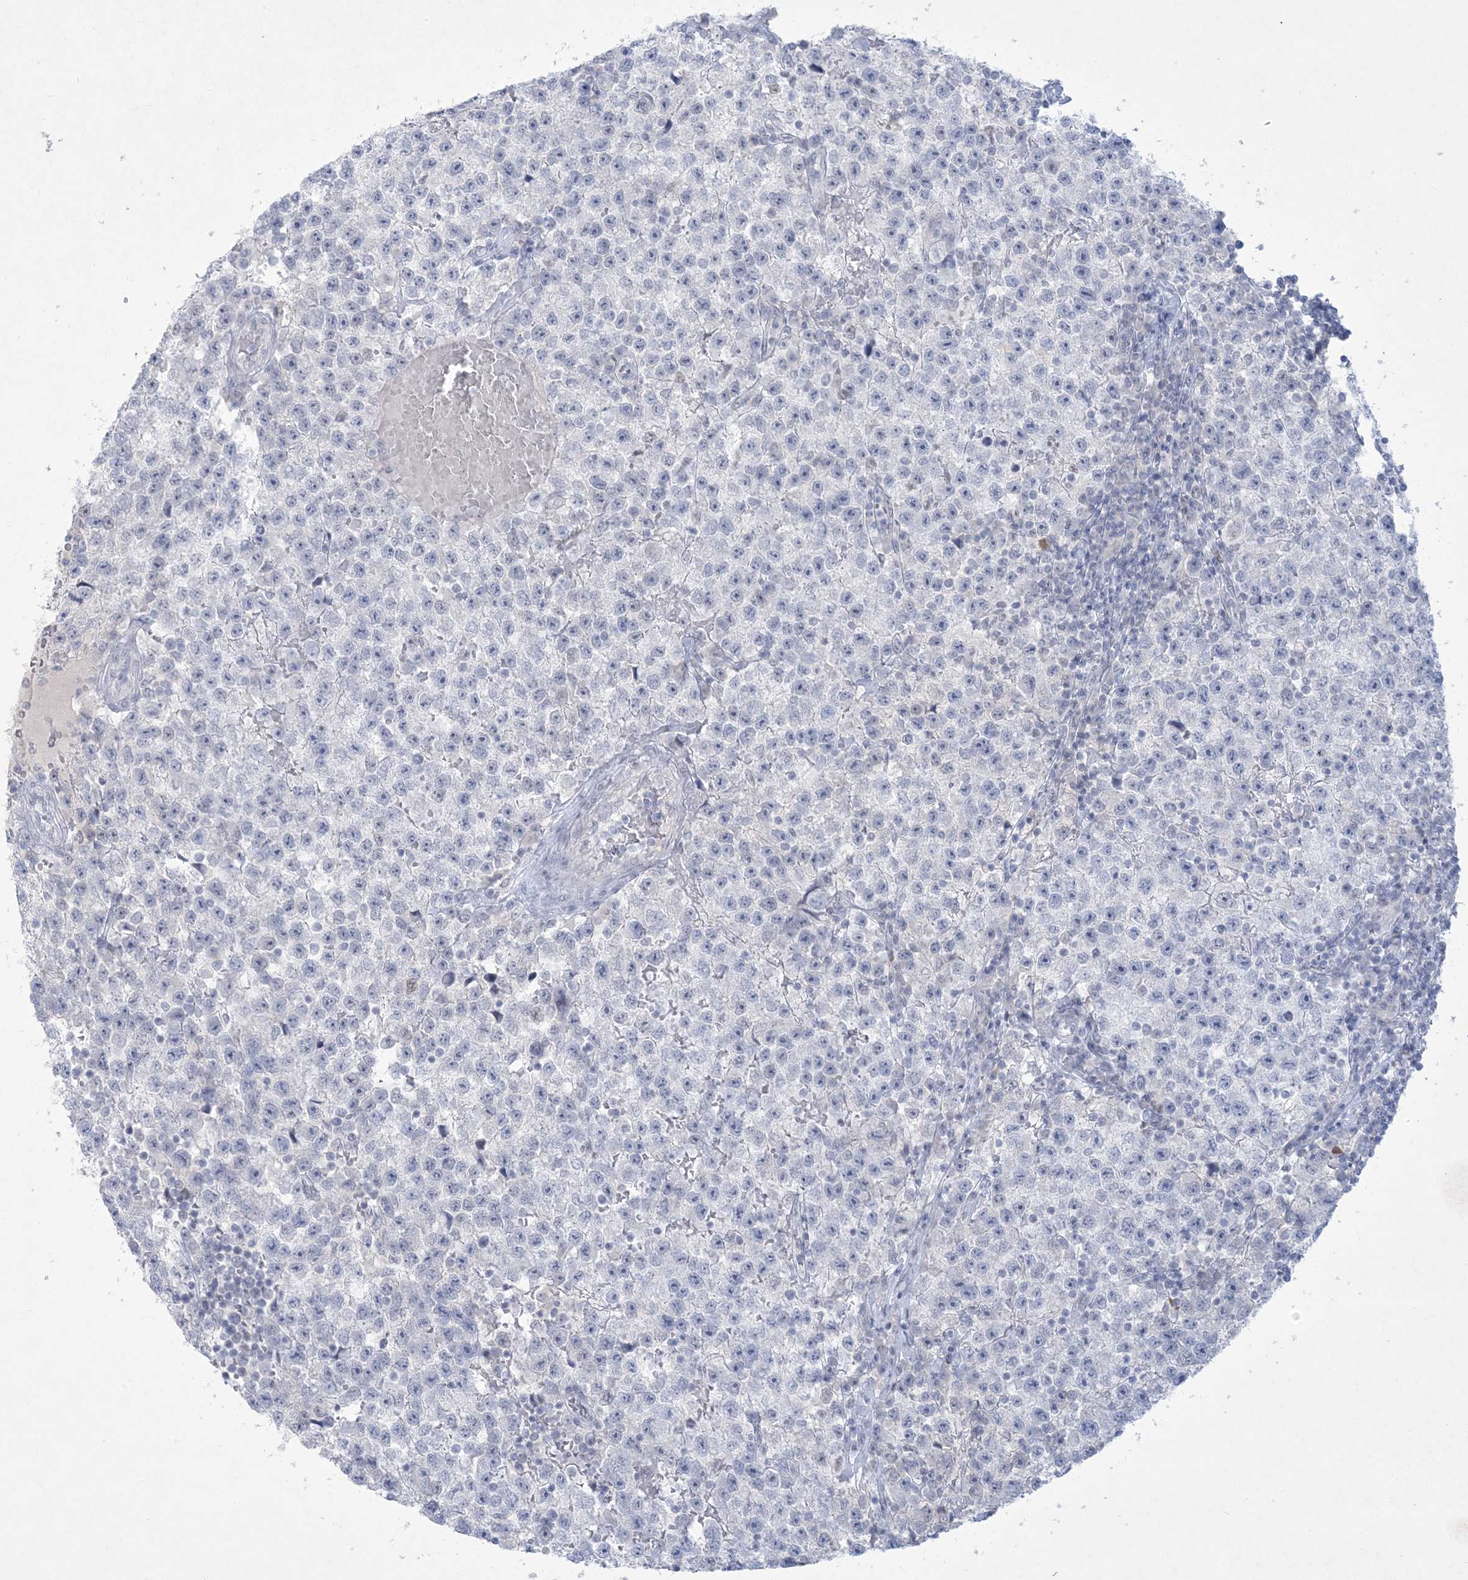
{"staining": {"intensity": "negative", "quantity": "none", "location": "none"}, "tissue": "testis cancer", "cell_type": "Tumor cells", "image_type": "cancer", "snomed": [{"axis": "morphology", "description": "Seminoma, NOS"}, {"axis": "topography", "description": "Testis"}], "caption": "DAB immunohistochemical staining of human testis cancer exhibits no significant positivity in tumor cells. (DAB IHC visualized using brightfield microscopy, high magnification).", "gene": "HOMEZ", "patient": {"sex": "male", "age": 22}}